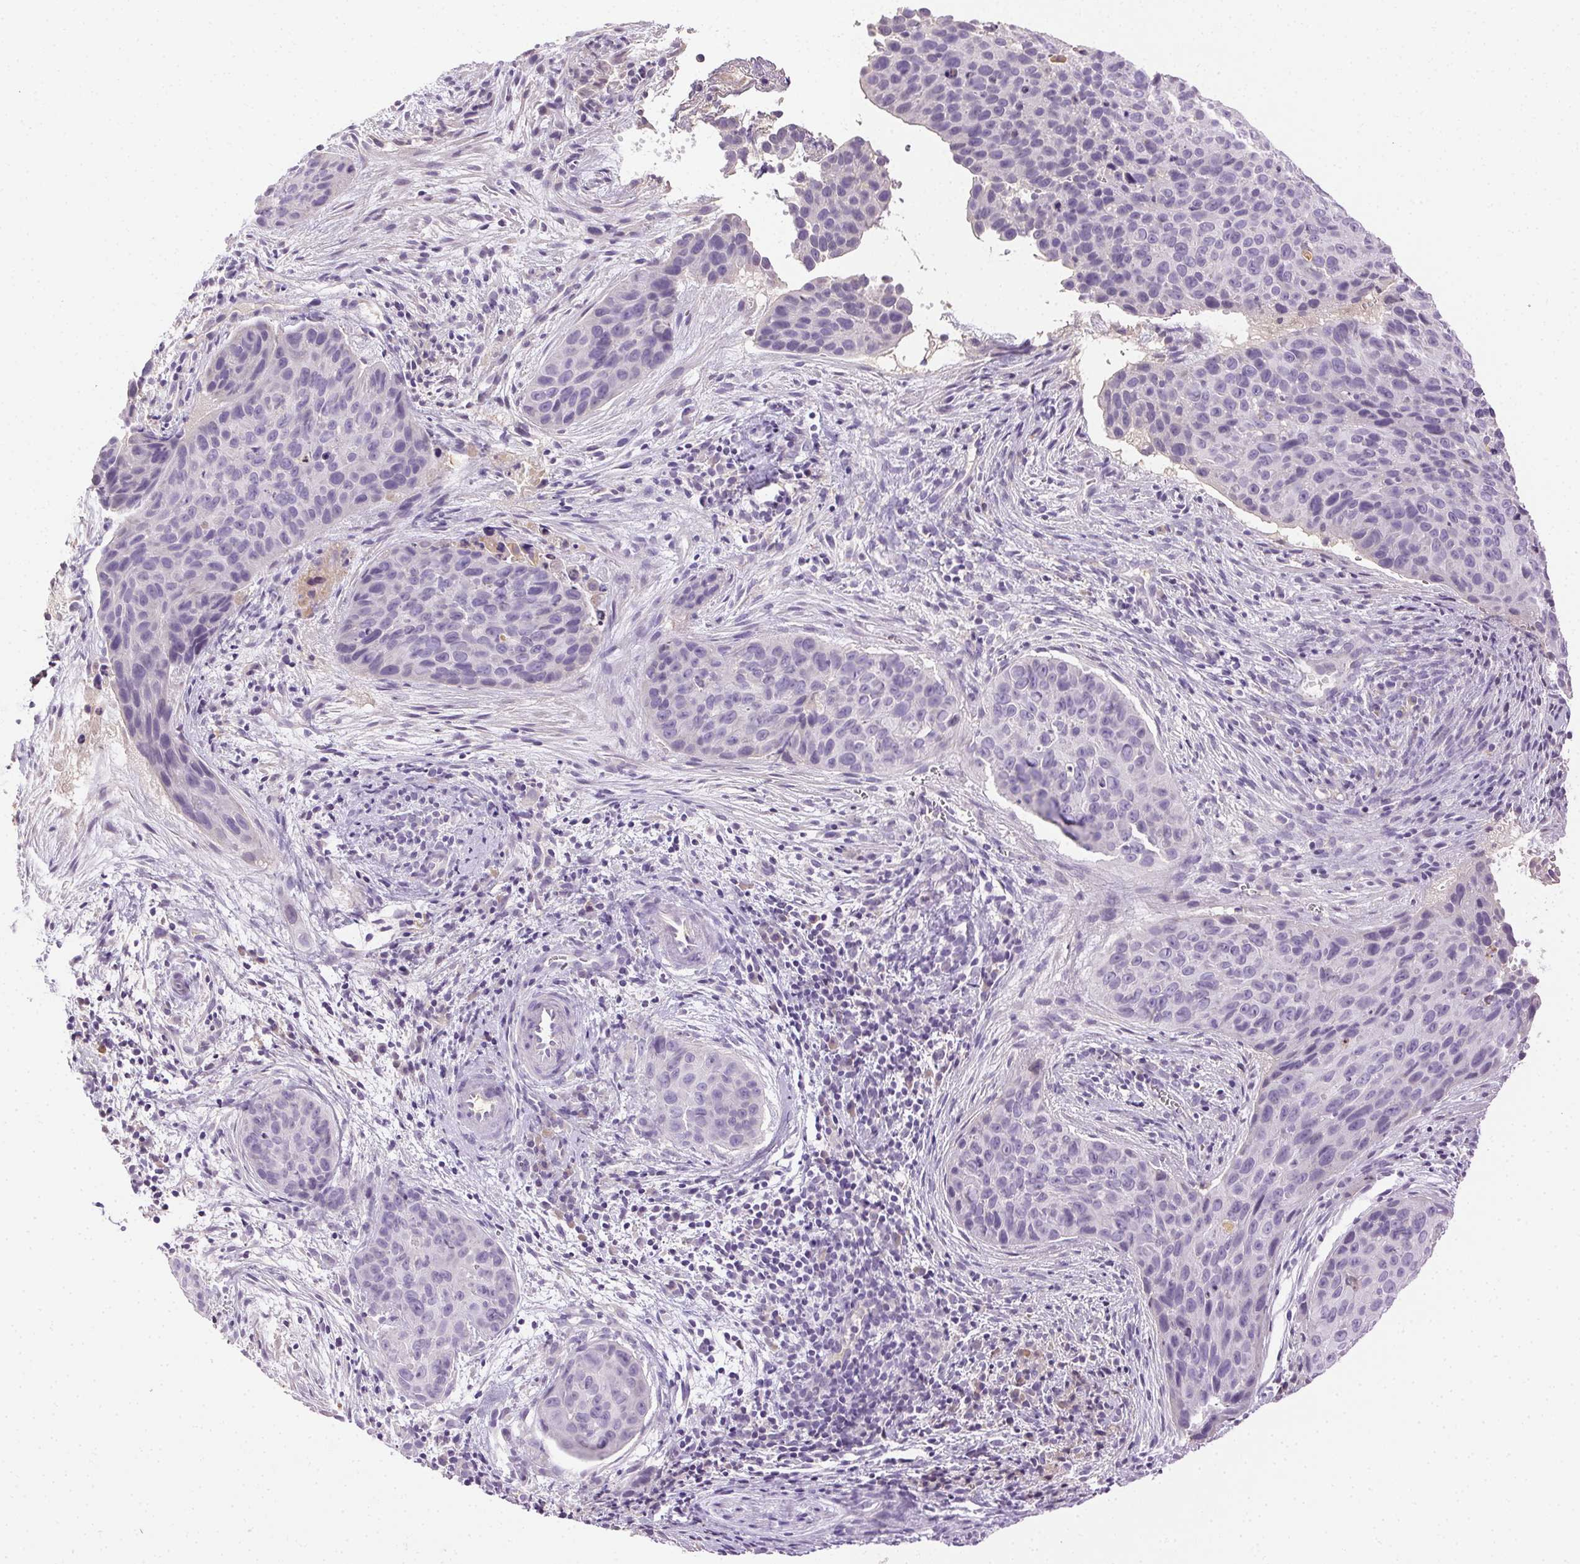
{"staining": {"intensity": "negative", "quantity": "none", "location": "none"}, "tissue": "cervical cancer", "cell_type": "Tumor cells", "image_type": "cancer", "snomed": [{"axis": "morphology", "description": "Squamous cell carcinoma, NOS"}, {"axis": "topography", "description": "Cervix"}], "caption": "Tumor cells show no significant positivity in squamous cell carcinoma (cervical).", "gene": "BPIFB2", "patient": {"sex": "female", "age": 35}}